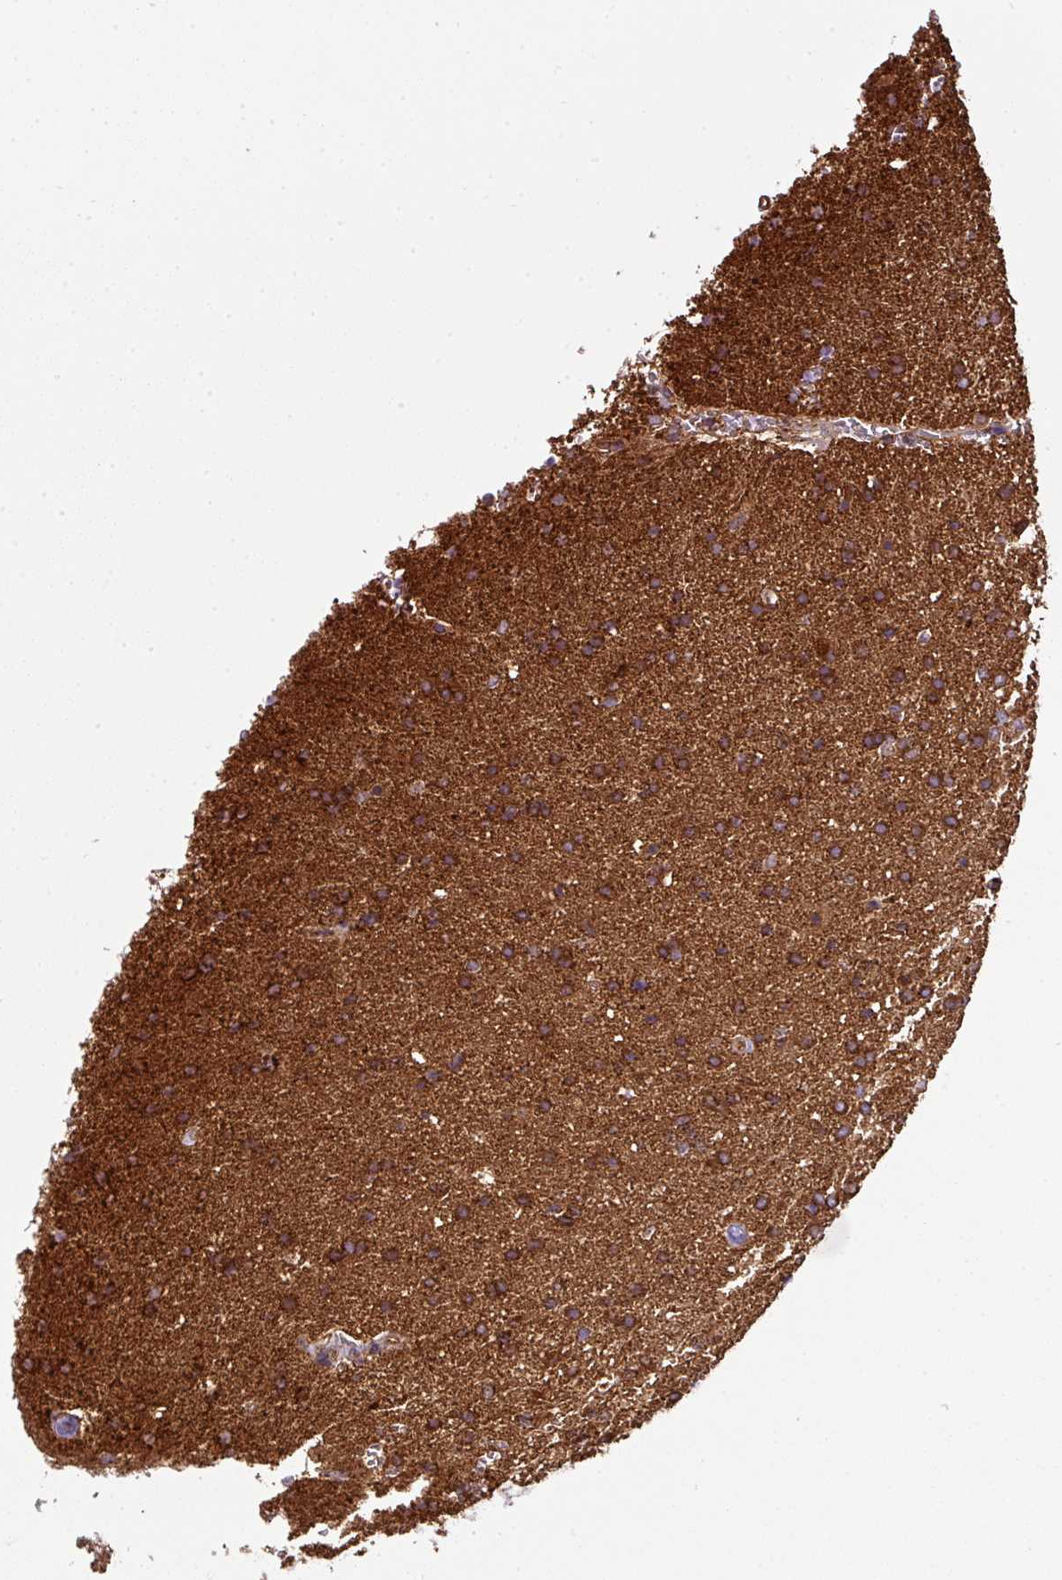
{"staining": {"intensity": "strong", "quantity": ">75%", "location": "cytoplasmic/membranous"}, "tissue": "glioma", "cell_type": "Tumor cells", "image_type": "cancer", "snomed": [{"axis": "morphology", "description": "Glioma, malignant, High grade"}, {"axis": "topography", "description": "Brain"}], "caption": "A high-resolution image shows immunohistochemistry (IHC) staining of glioma, which demonstrates strong cytoplasmic/membranous expression in approximately >75% of tumor cells.", "gene": "PRELID3B", "patient": {"sex": "male", "age": 72}}